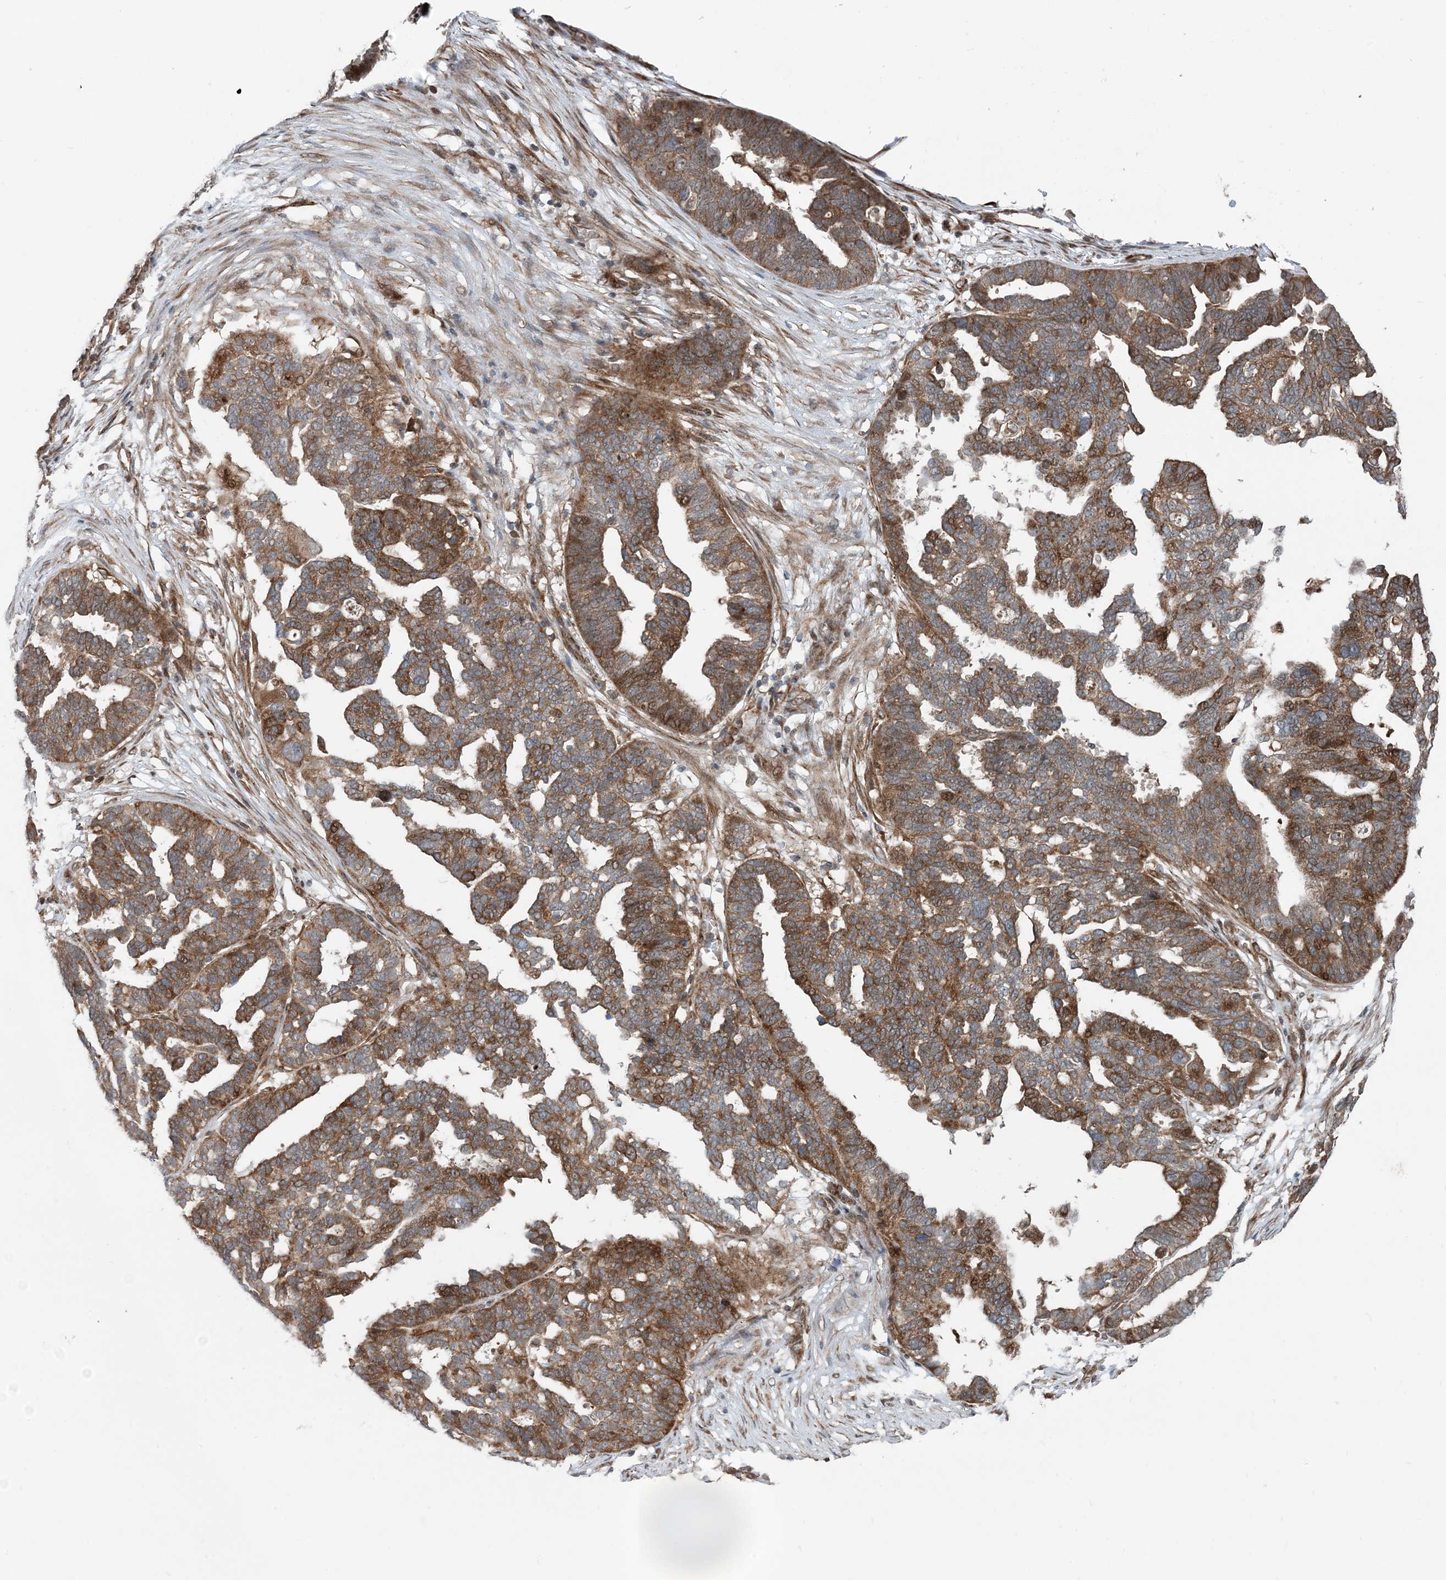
{"staining": {"intensity": "moderate", "quantity": ">75%", "location": "cytoplasmic/membranous"}, "tissue": "ovarian cancer", "cell_type": "Tumor cells", "image_type": "cancer", "snomed": [{"axis": "morphology", "description": "Cystadenocarcinoma, serous, NOS"}, {"axis": "topography", "description": "Ovary"}], "caption": "Immunohistochemical staining of human ovarian cancer (serous cystadenocarcinoma) shows medium levels of moderate cytoplasmic/membranous positivity in about >75% of tumor cells.", "gene": "EDEM2", "patient": {"sex": "female", "age": 59}}